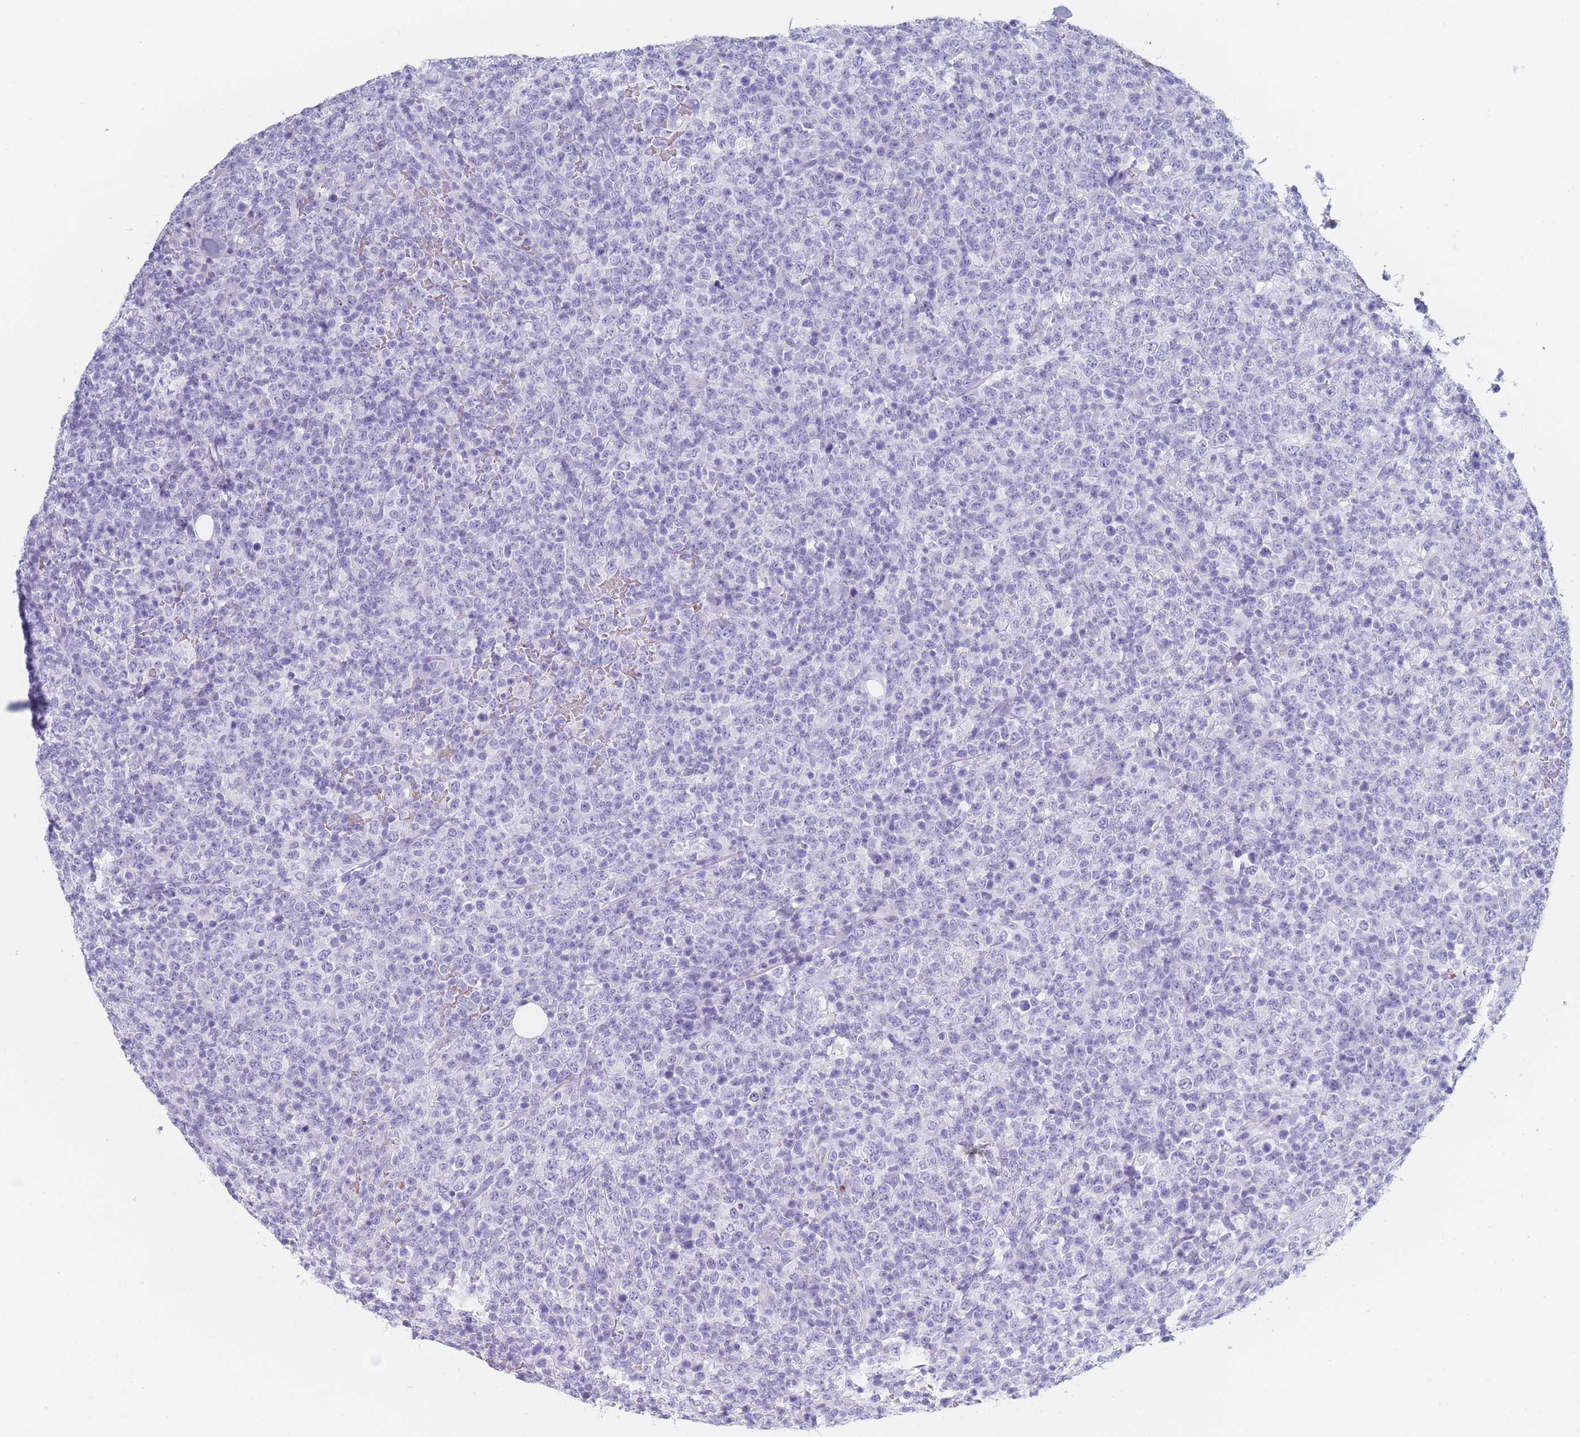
{"staining": {"intensity": "negative", "quantity": "none", "location": "none"}, "tissue": "lymphoma", "cell_type": "Tumor cells", "image_type": "cancer", "snomed": [{"axis": "morphology", "description": "Malignant lymphoma, non-Hodgkin's type, High grade"}, {"axis": "topography", "description": "Colon"}], "caption": "High magnification brightfield microscopy of high-grade malignant lymphoma, non-Hodgkin's type stained with DAB (3,3'-diaminobenzidine) (brown) and counterstained with hematoxylin (blue): tumor cells show no significant expression.", "gene": "OR5D16", "patient": {"sex": "female", "age": 53}}